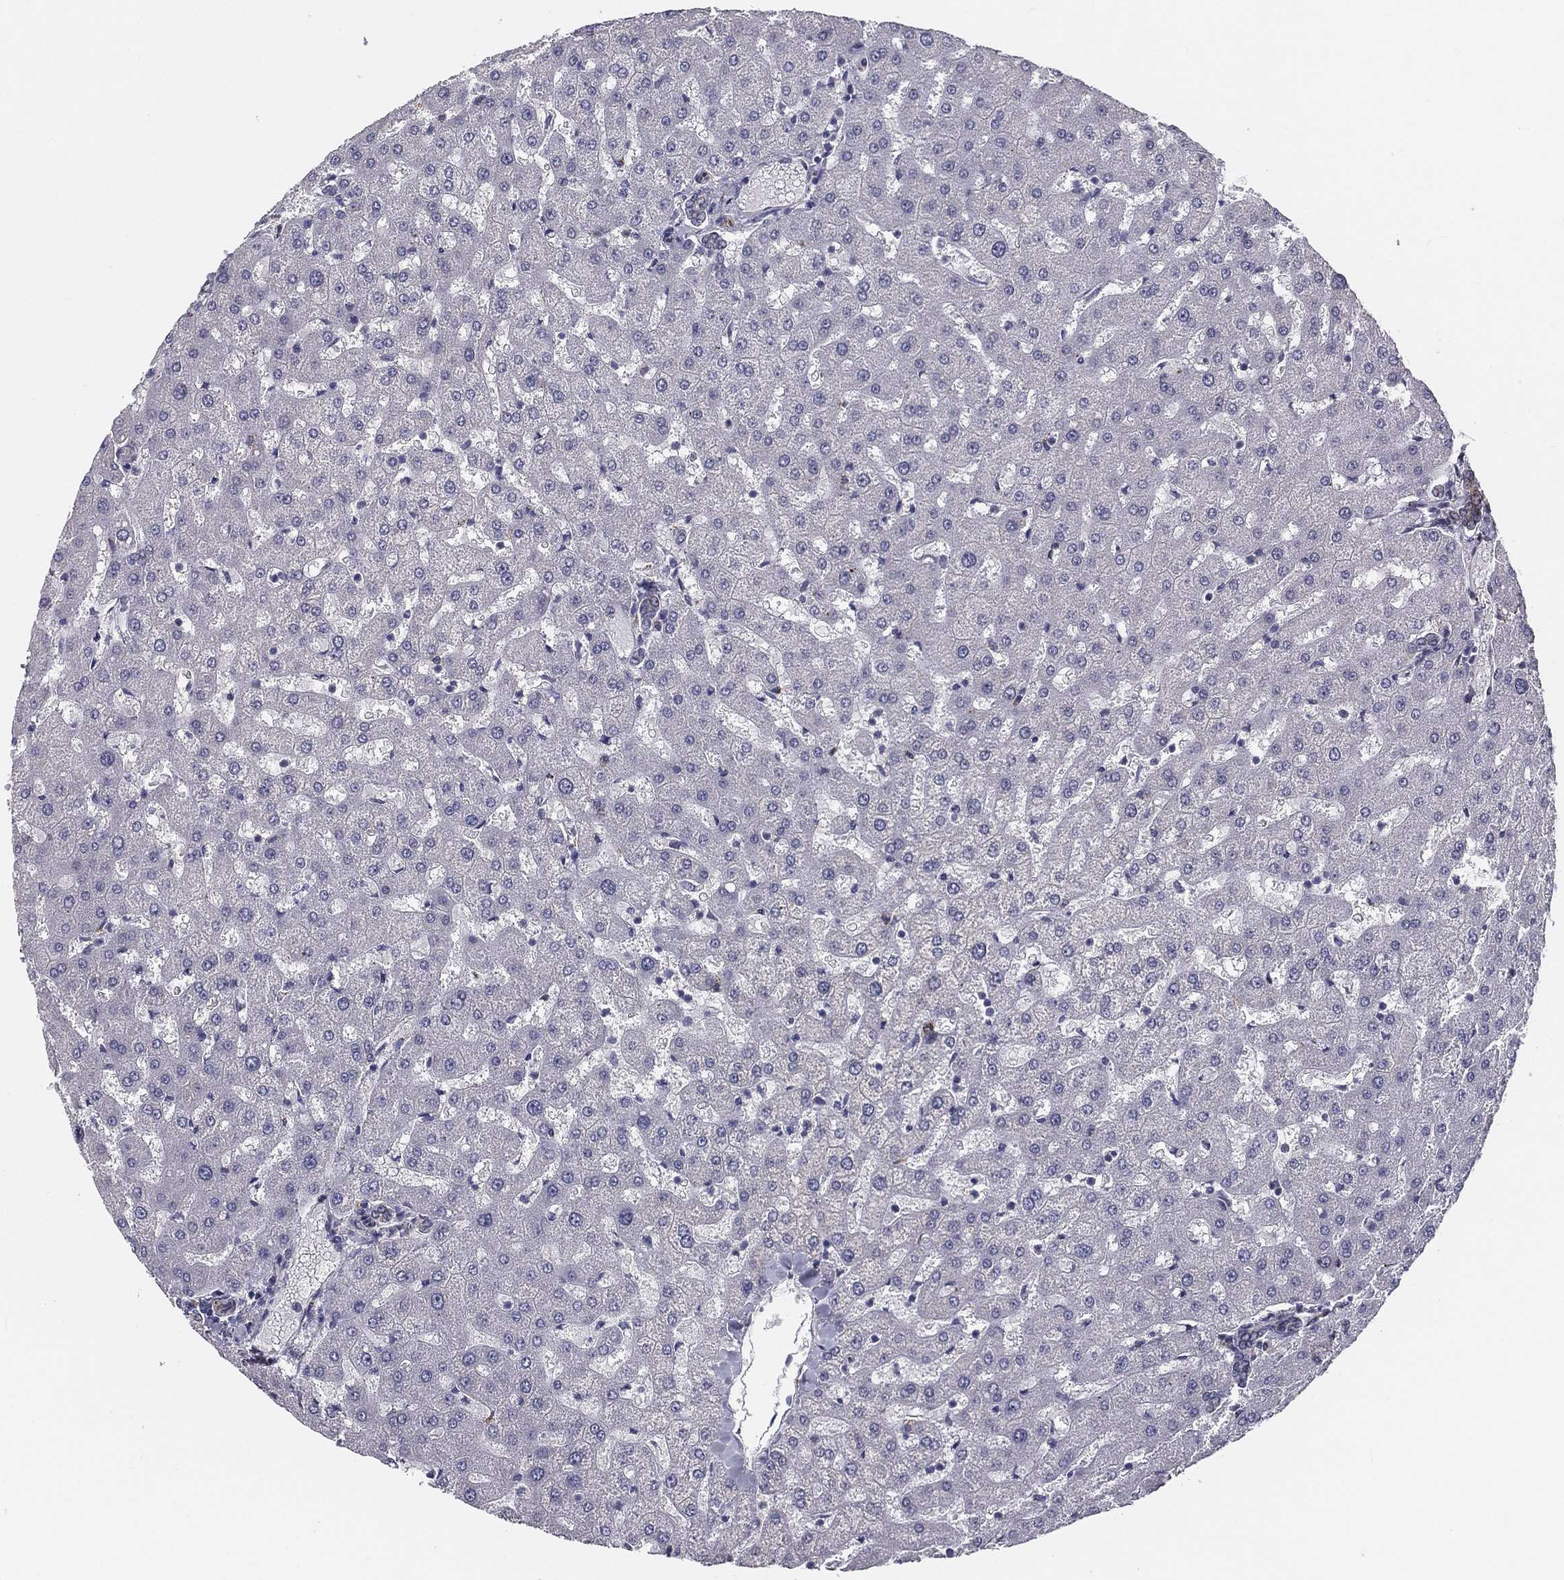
{"staining": {"intensity": "negative", "quantity": "none", "location": "none"}, "tissue": "liver", "cell_type": "Cholangiocytes", "image_type": "normal", "snomed": [{"axis": "morphology", "description": "Normal tissue, NOS"}, {"axis": "topography", "description": "Liver"}], "caption": "The image demonstrates no staining of cholangiocytes in unremarkable liver.", "gene": "LRRC56", "patient": {"sex": "female", "age": 50}}